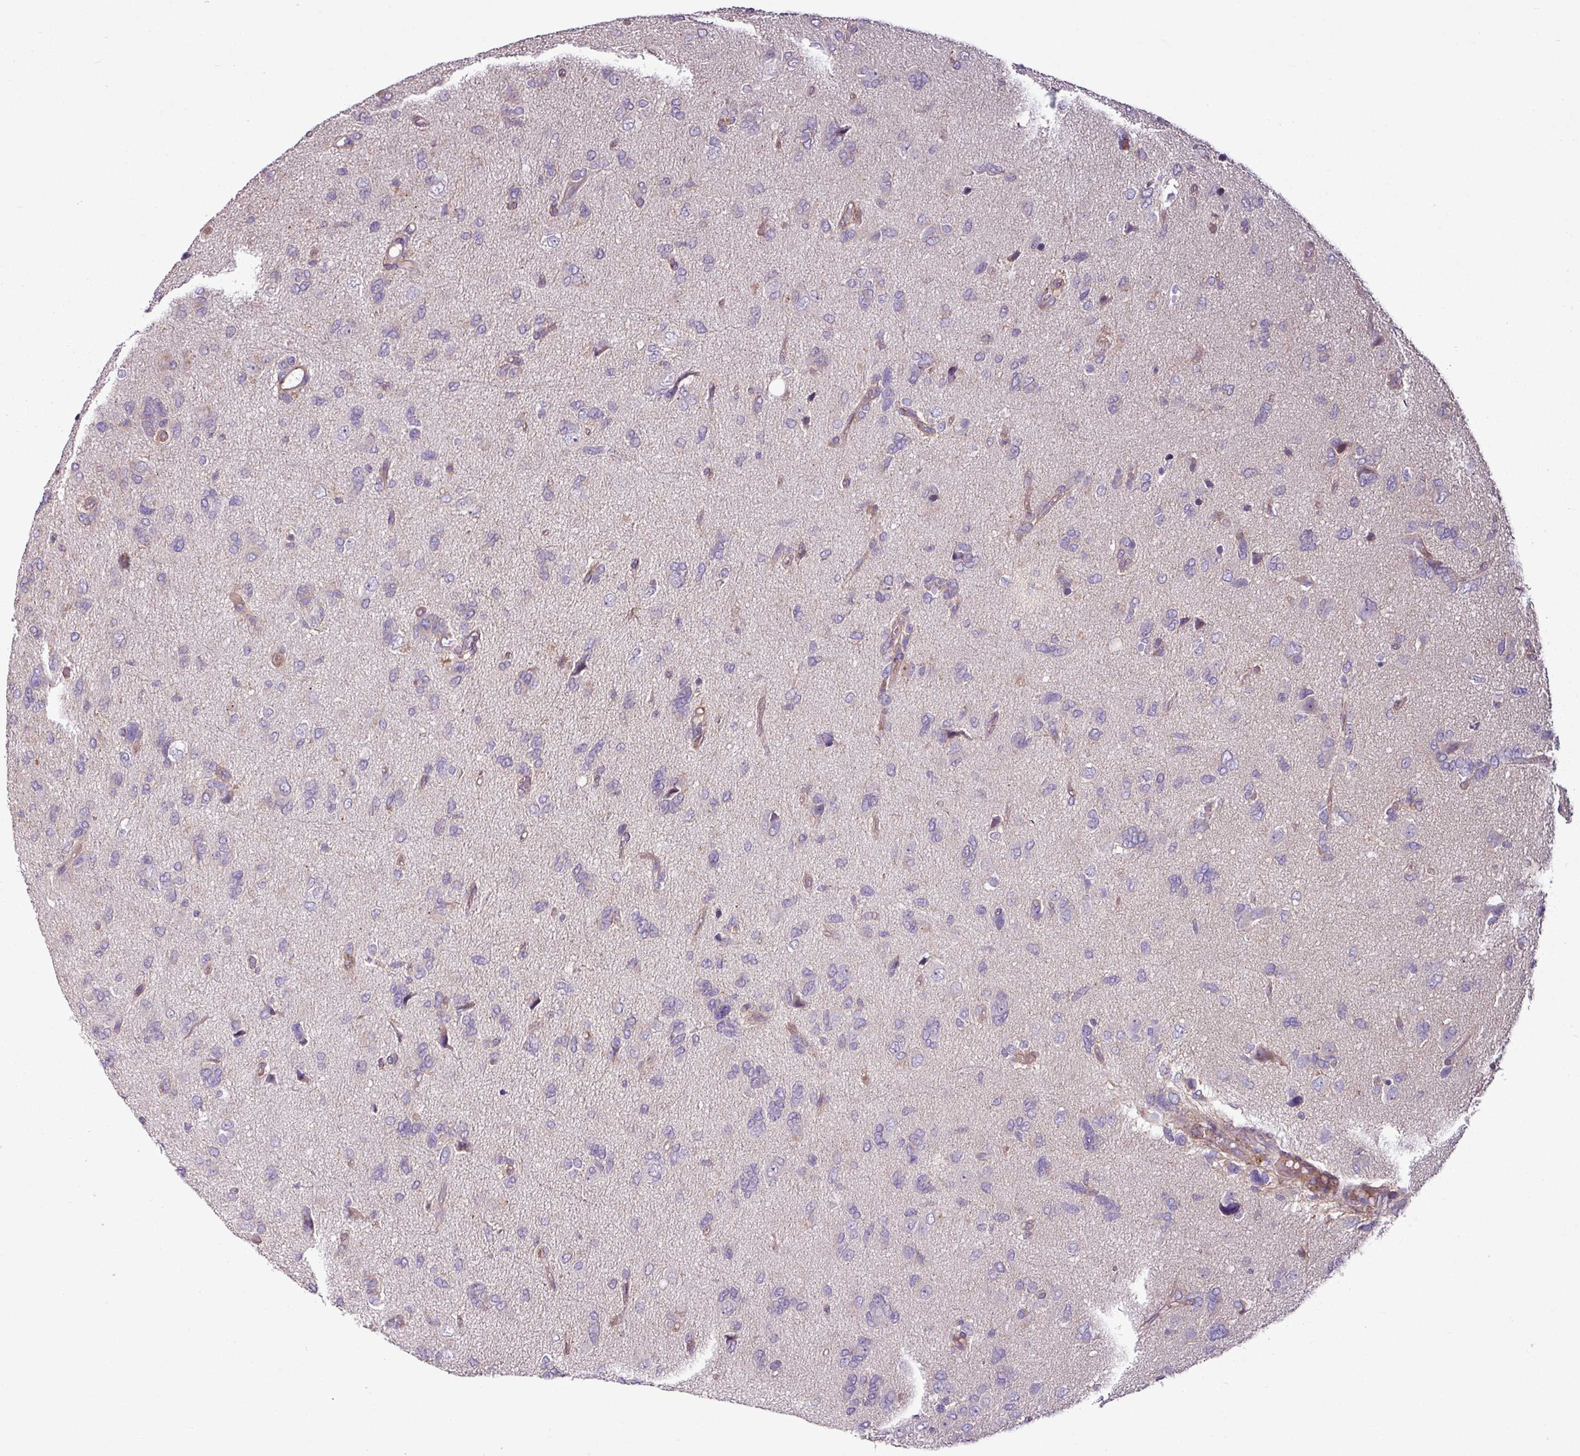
{"staining": {"intensity": "negative", "quantity": "none", "location": "none"}, "tissue": "glioma", "cell_type": "Tumor cells", "image_type": "cancer", "snomed": [{"axis": "morphology", "description": "Glioma, malignant, High grade"}, {"axis": "topography", "description": "Brain"}], "caption": "High magnification brightfield microscopy of high-grade glioma (malignant) stained with DAB (brown) and counterstained with hematoxylin (blue): tumor cells show no significant expression.", "gene": "ZNF106", "patient": {"sex": "female", "age": 59}}